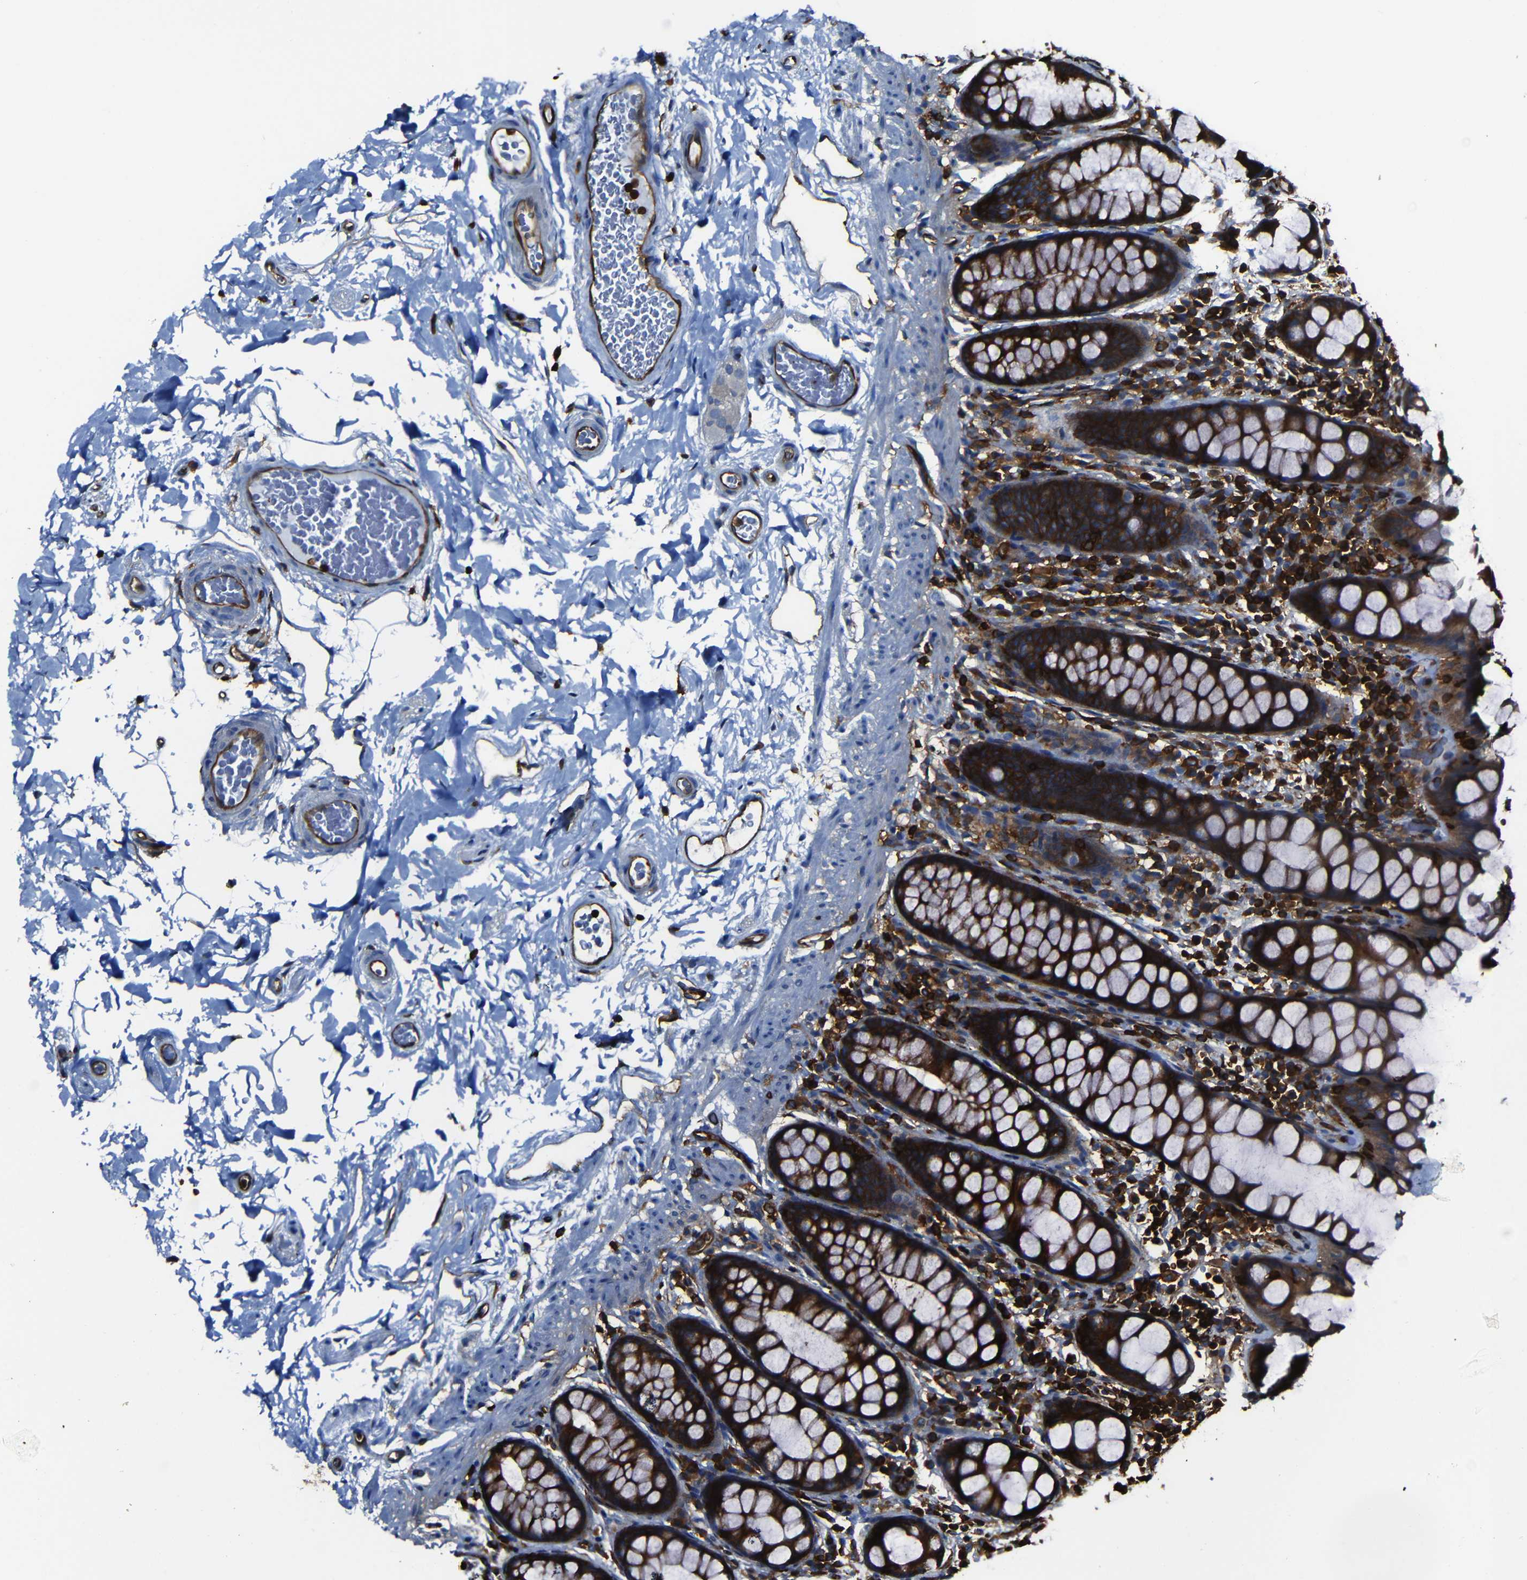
{"staining": {"intensity": "moderate", "quantity": ">75%", "location": "cytoplasmic/membranous"}, "tissue": "colon", "cell_type": "Endothelial cells", "image_type": "normal", "snomed": [{"axis": "morphology", "description": "Normal tissue, NOS"}, {"axis": "topography", "description": "Colon"}], "caption": "A high-resolution histopathology image shows immunohistochemistry (IHC) staining of benign colon, which reveals moderate cytoplasmic/membranous staining in approximately >75% of endothelial cells.", "gene": "ARHGEF1", "patient": {"sex": "female", "age": 80}}